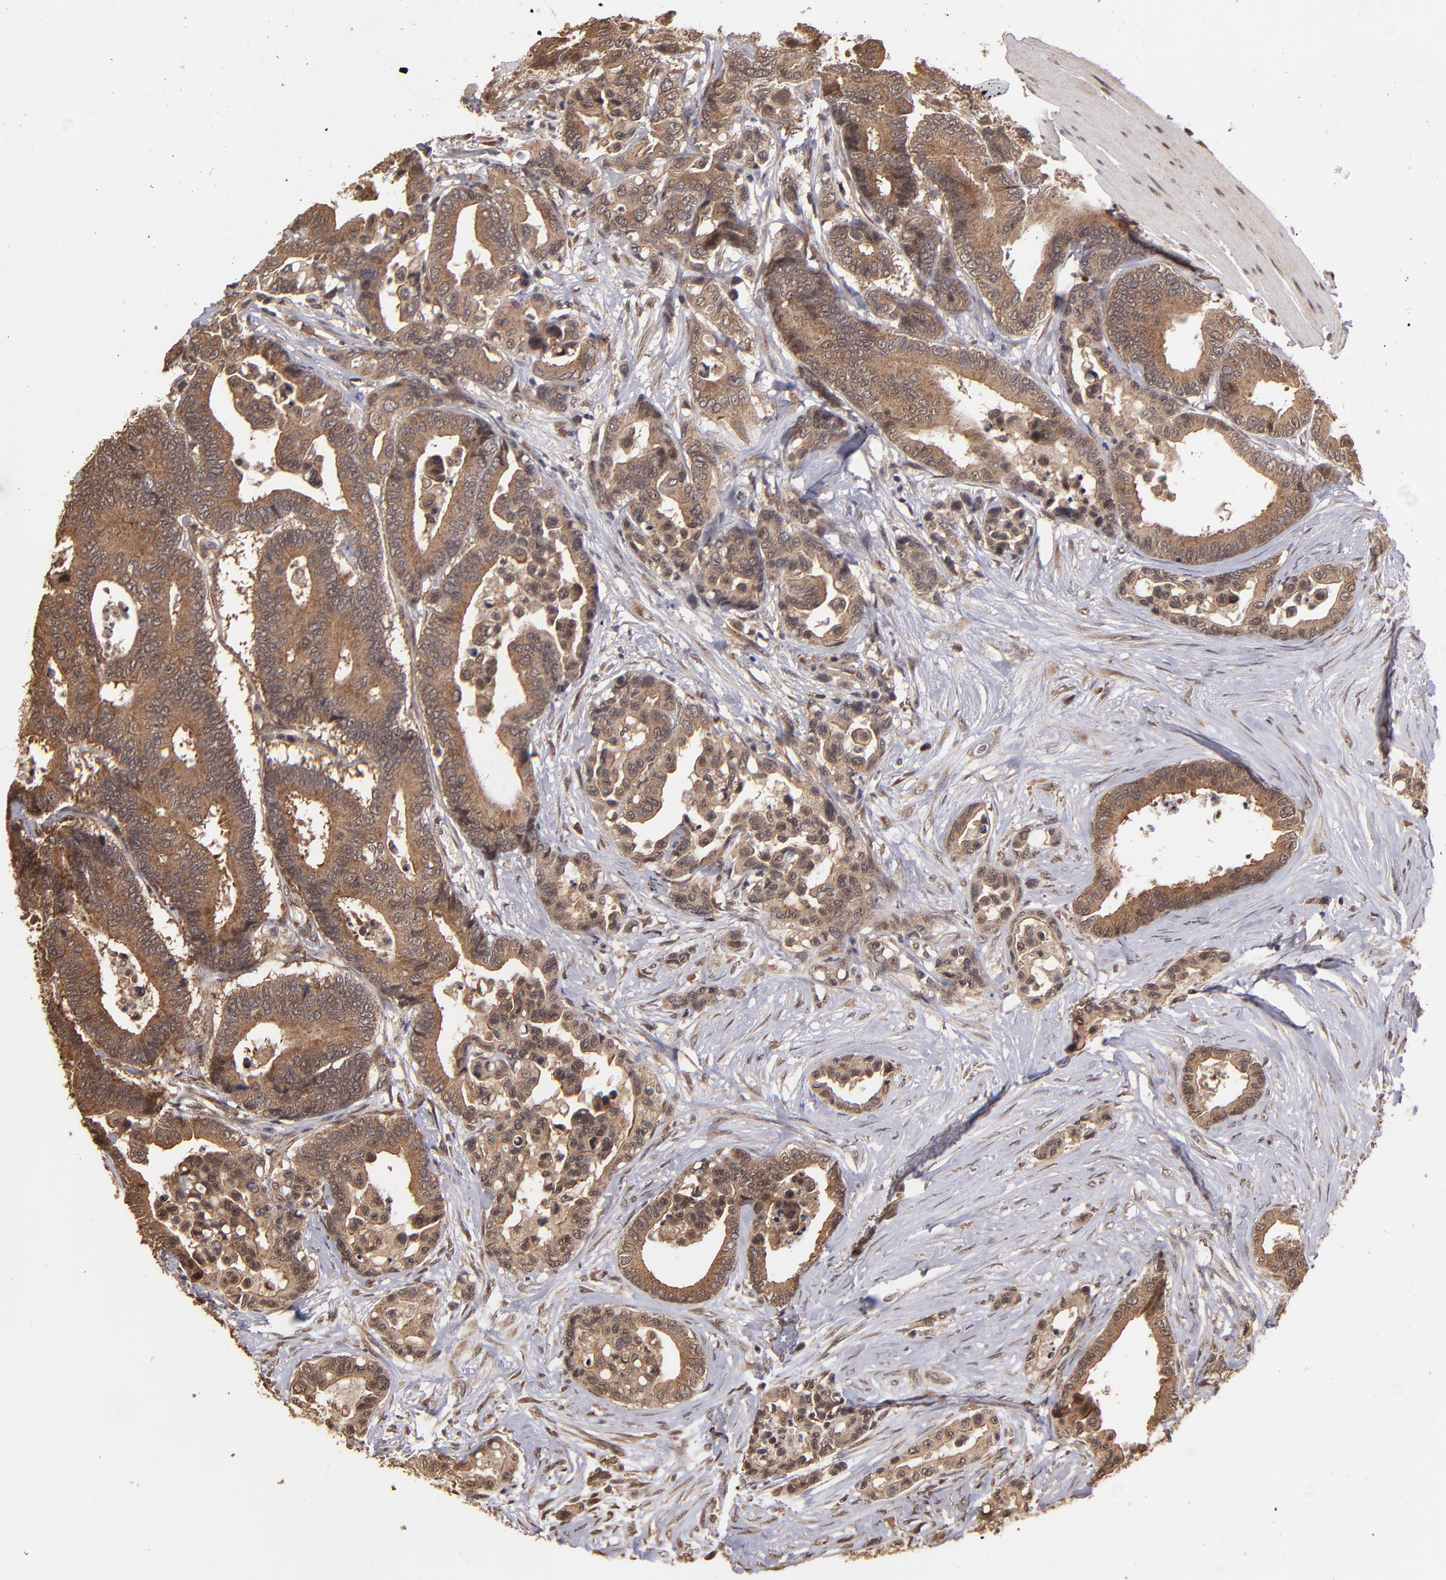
{"staining": {"intensity": "strong", "quantity": ">75%", "location": "cytoplasmic/membranous"}, "tissue": "colorectal cancer", "cell_type": "Tumor cells", "image_type": "cancer", "snomed": [{"axis": "morphology", "description": "Adenocarcinoma, NOS"}, {"axis": "topography", "description": "Colon"}], "caption": "Colorectal cancer (adenocarcinoma) was stained to show a protein in brown. There is high levels of strong cytoplasmic/membranous positivity in about >75% of tumor cells. (IHC, brightfield microscopy, high magnification).", "gene": "NFE2L2", "patient": {"sex": "male", "age": 82}}